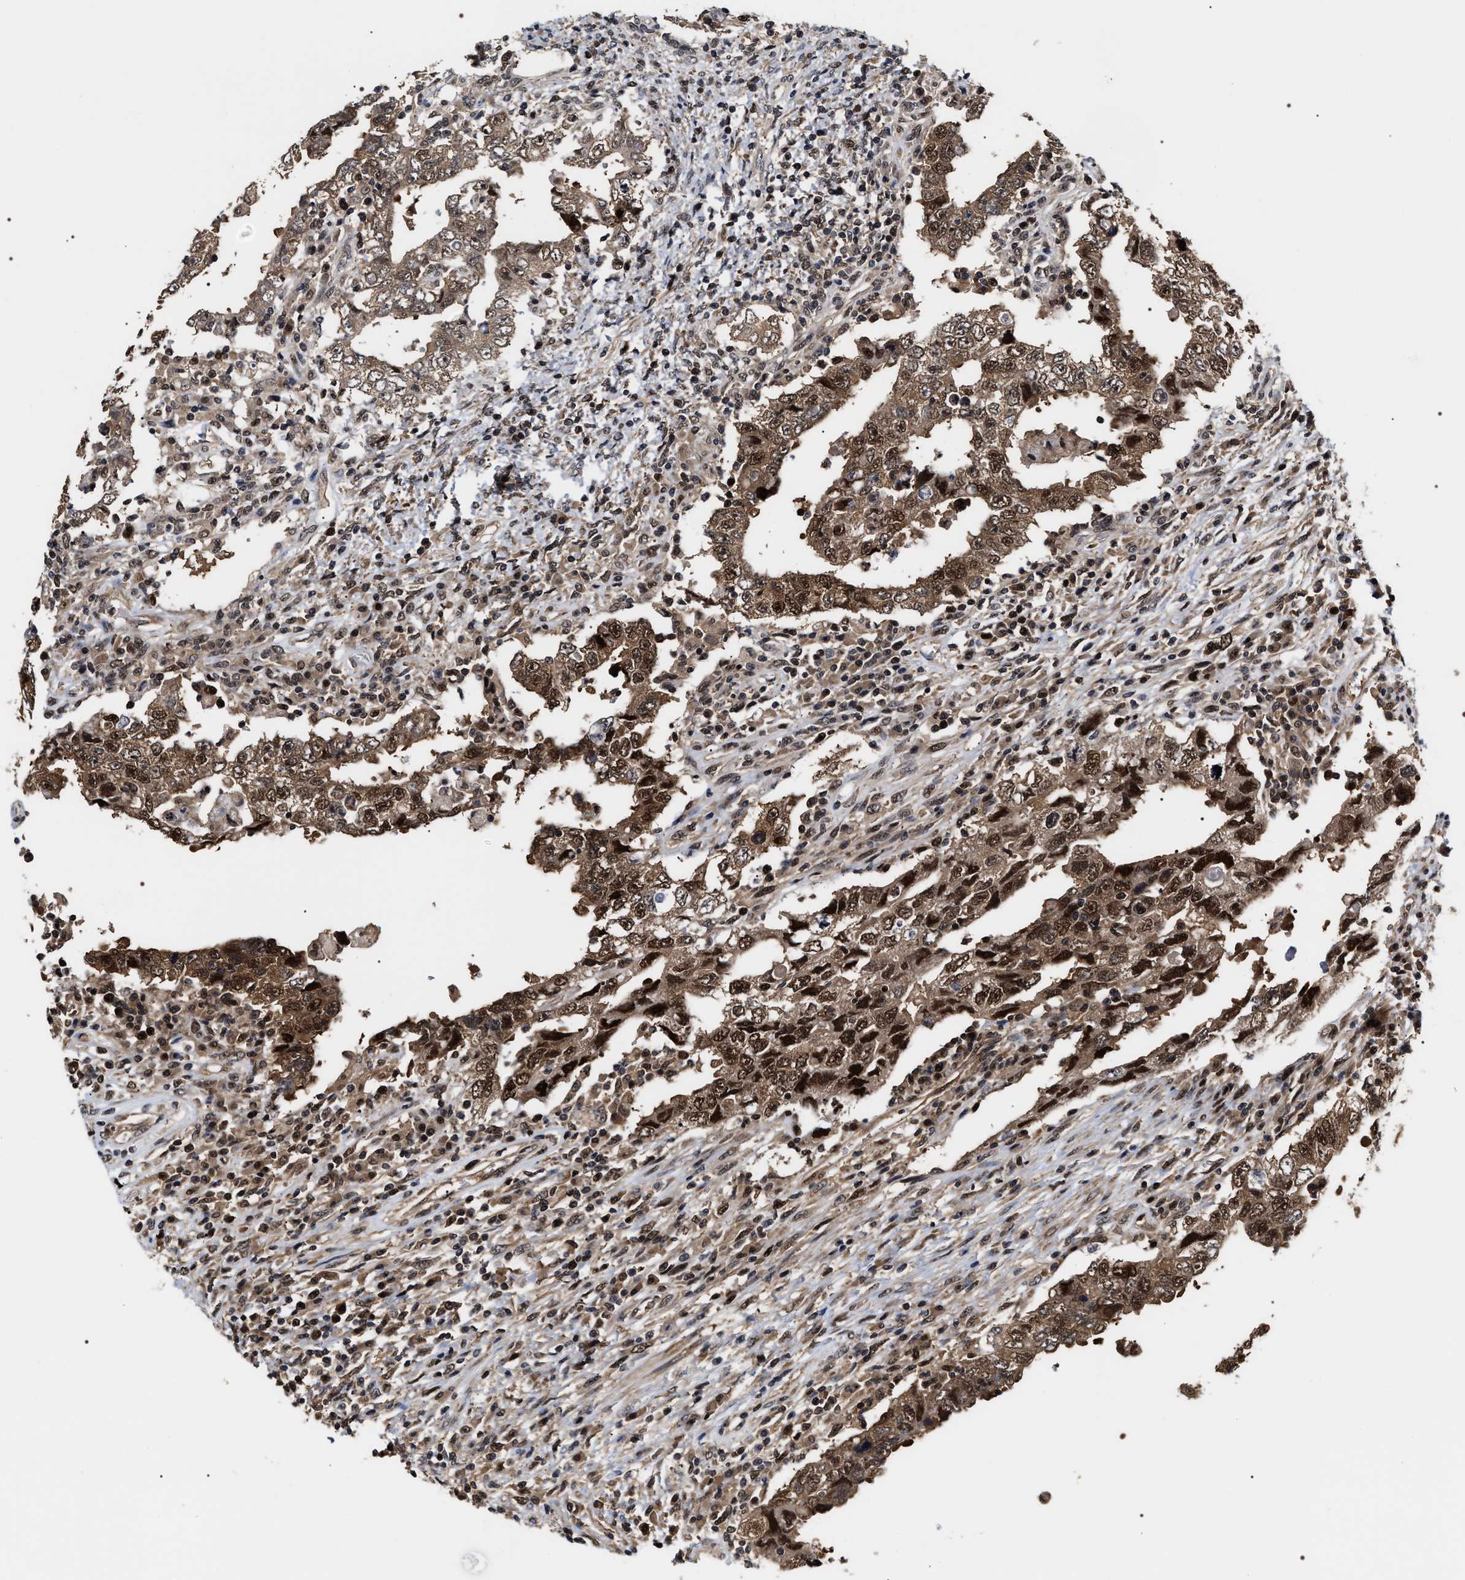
{"staining": {"intensity": "strong", "quantity": ">75%", "location": "cytoplasmic/membranous,nuclear"}, "tissue": "testis cancer", "cell_type": "Tumor cells", "image_type": "cancer", "snomed": [{"axis": "morphology", "description": "Carcinoma, Embryonal, NOS"}, {"axis": "topography", "description": "Testis"}], "caption": "There is high levels of strong cytoplasmic/membranous and nuclear expression in tumor cells of embryonal carcinoma (testis), as demonstrated by immunohistochemical staining (brown color).", "gene": "BAG6", "patient": {"sex": "male", "age": 26}}